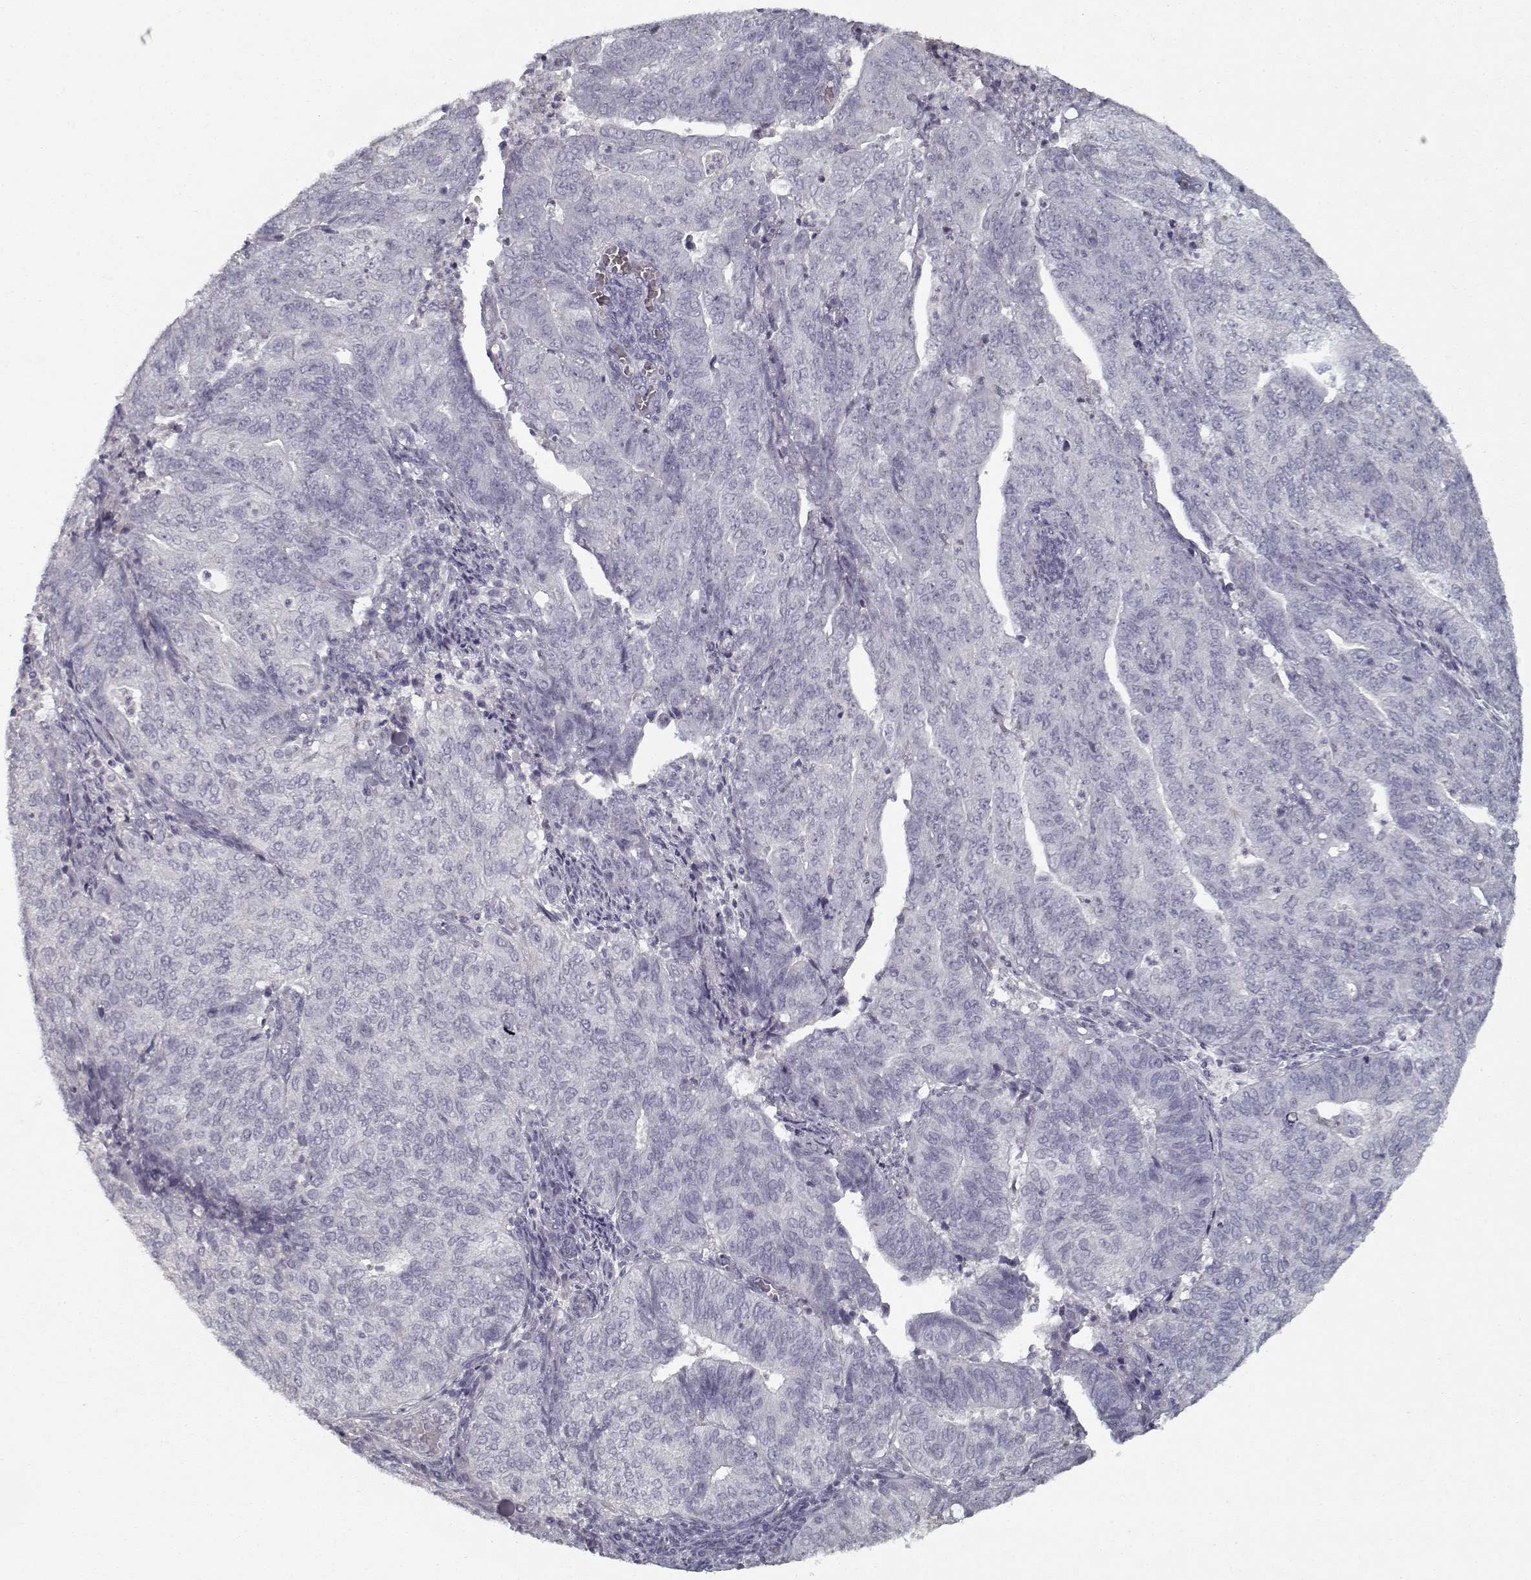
{"staining": {"intensity": "negative", "quantity": "none", "location": "none"}, "tissue": "endometrial cancer", "cell_type": "Tumor cells", "image_type": "cancer", "snomed": [{"axis": "morphology", "description": "Adenocarcinoma, NOS"}, {"axis": "topography", "description": "Endometrium"}], "caption": "An immunohistochemistry (IHC) micrograph of endometrial adenocarcinoma is shown. There is no staining in tumor cells of endometrial adenocarcinoma.", "gene": "GAD2", "patient": {"sex": "female", "age": 82}}